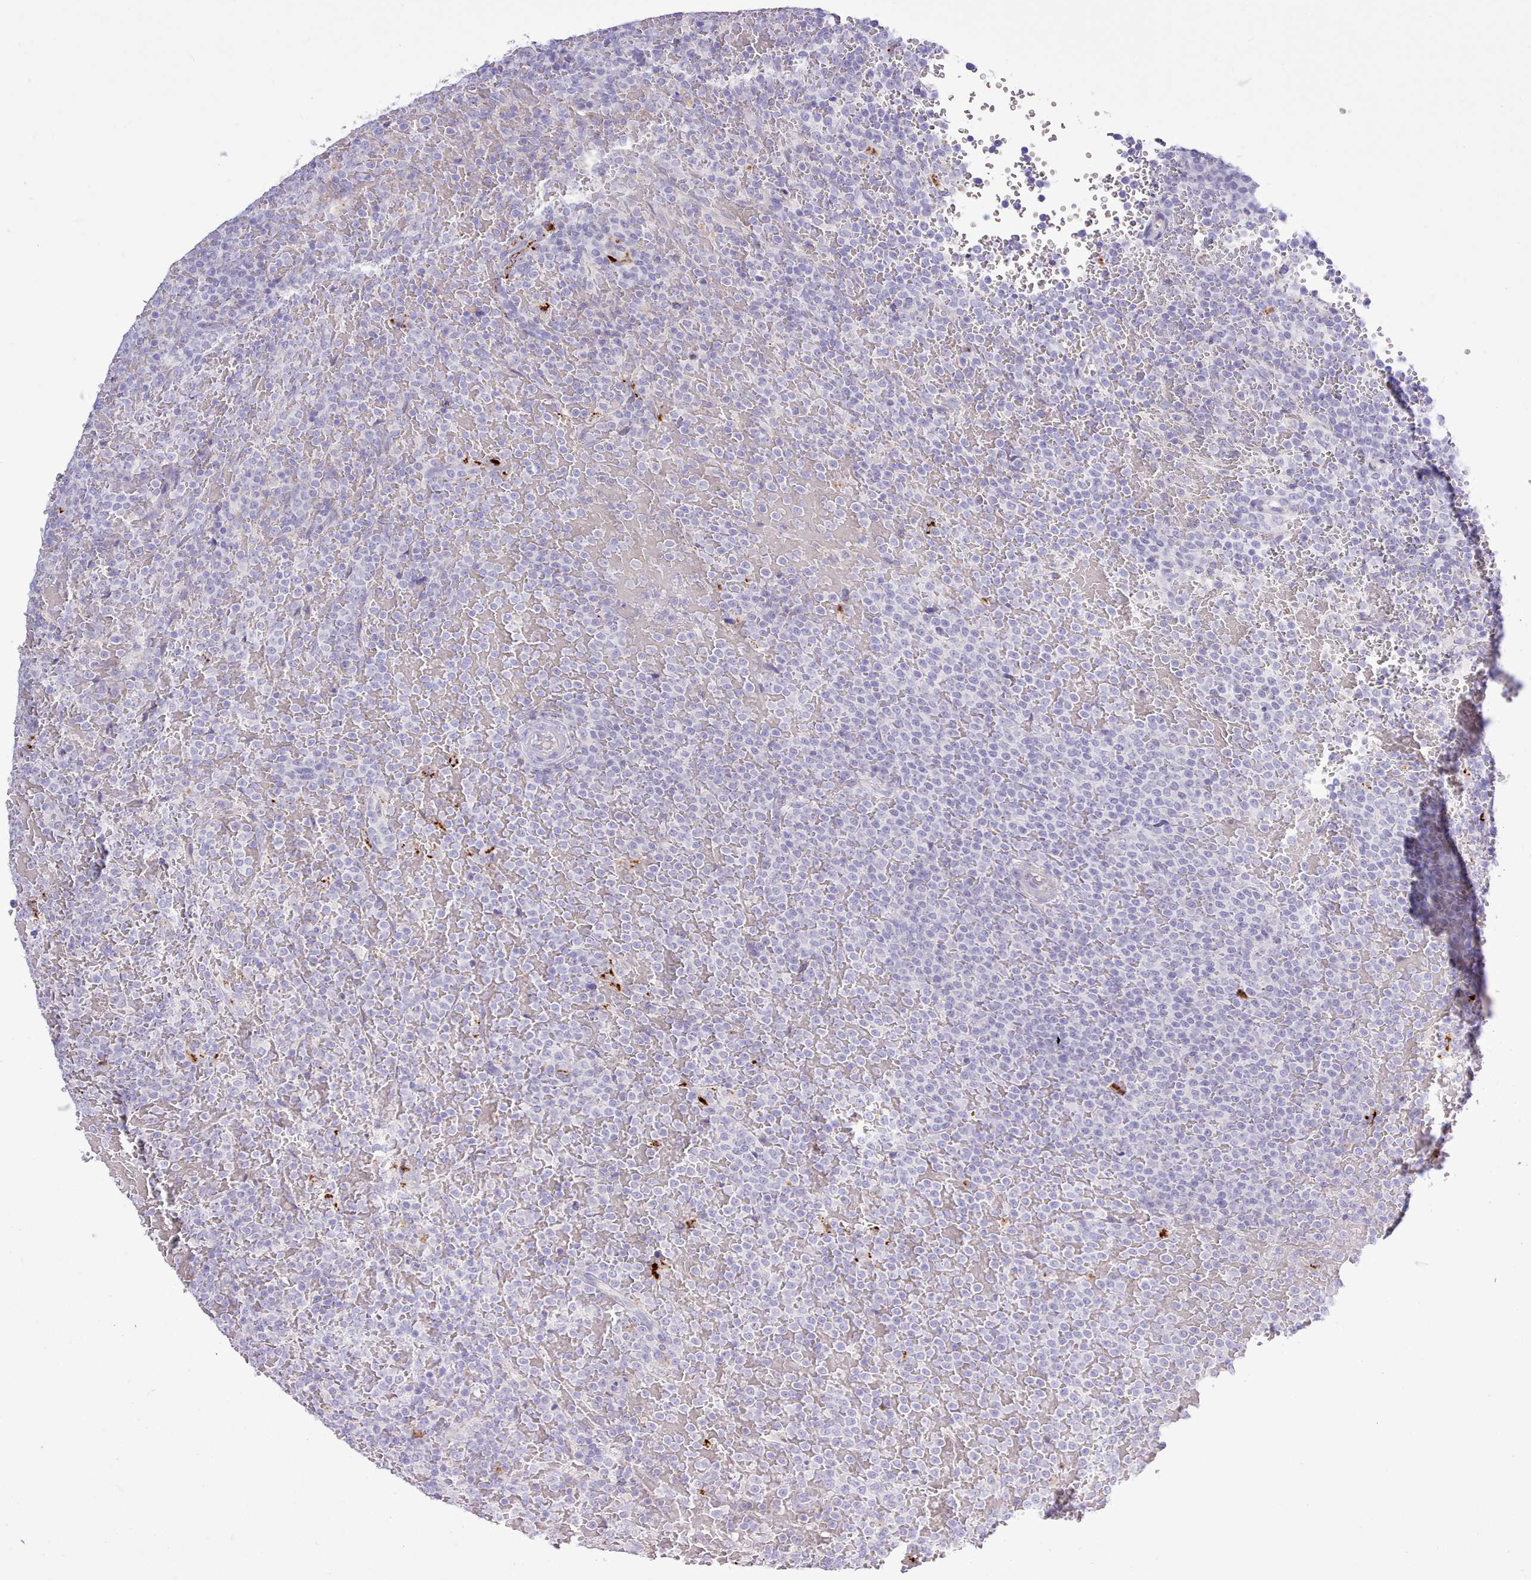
{"staining": {"intensity": "negative", "quantity": "none", "location": "none"}, "tissue": "lymphoma", "cell_type": "Tumor cells", "image_type": "cancer", "snomed": [{"axis": "morphology", "description": "Malignant lymphoma, non-Hodgkin's type, Low grade"}, {"axis": "topography", "description": "Spleen"}], "caption": "This micrograph is of lymphoma stained with immunohistochemistry to label a protein in brown with the nuclei are counter-stained blue. There is no staining in tumor cells.", "gene": "SRD5A1", "patient": {"sex": "male", "age": 60}}